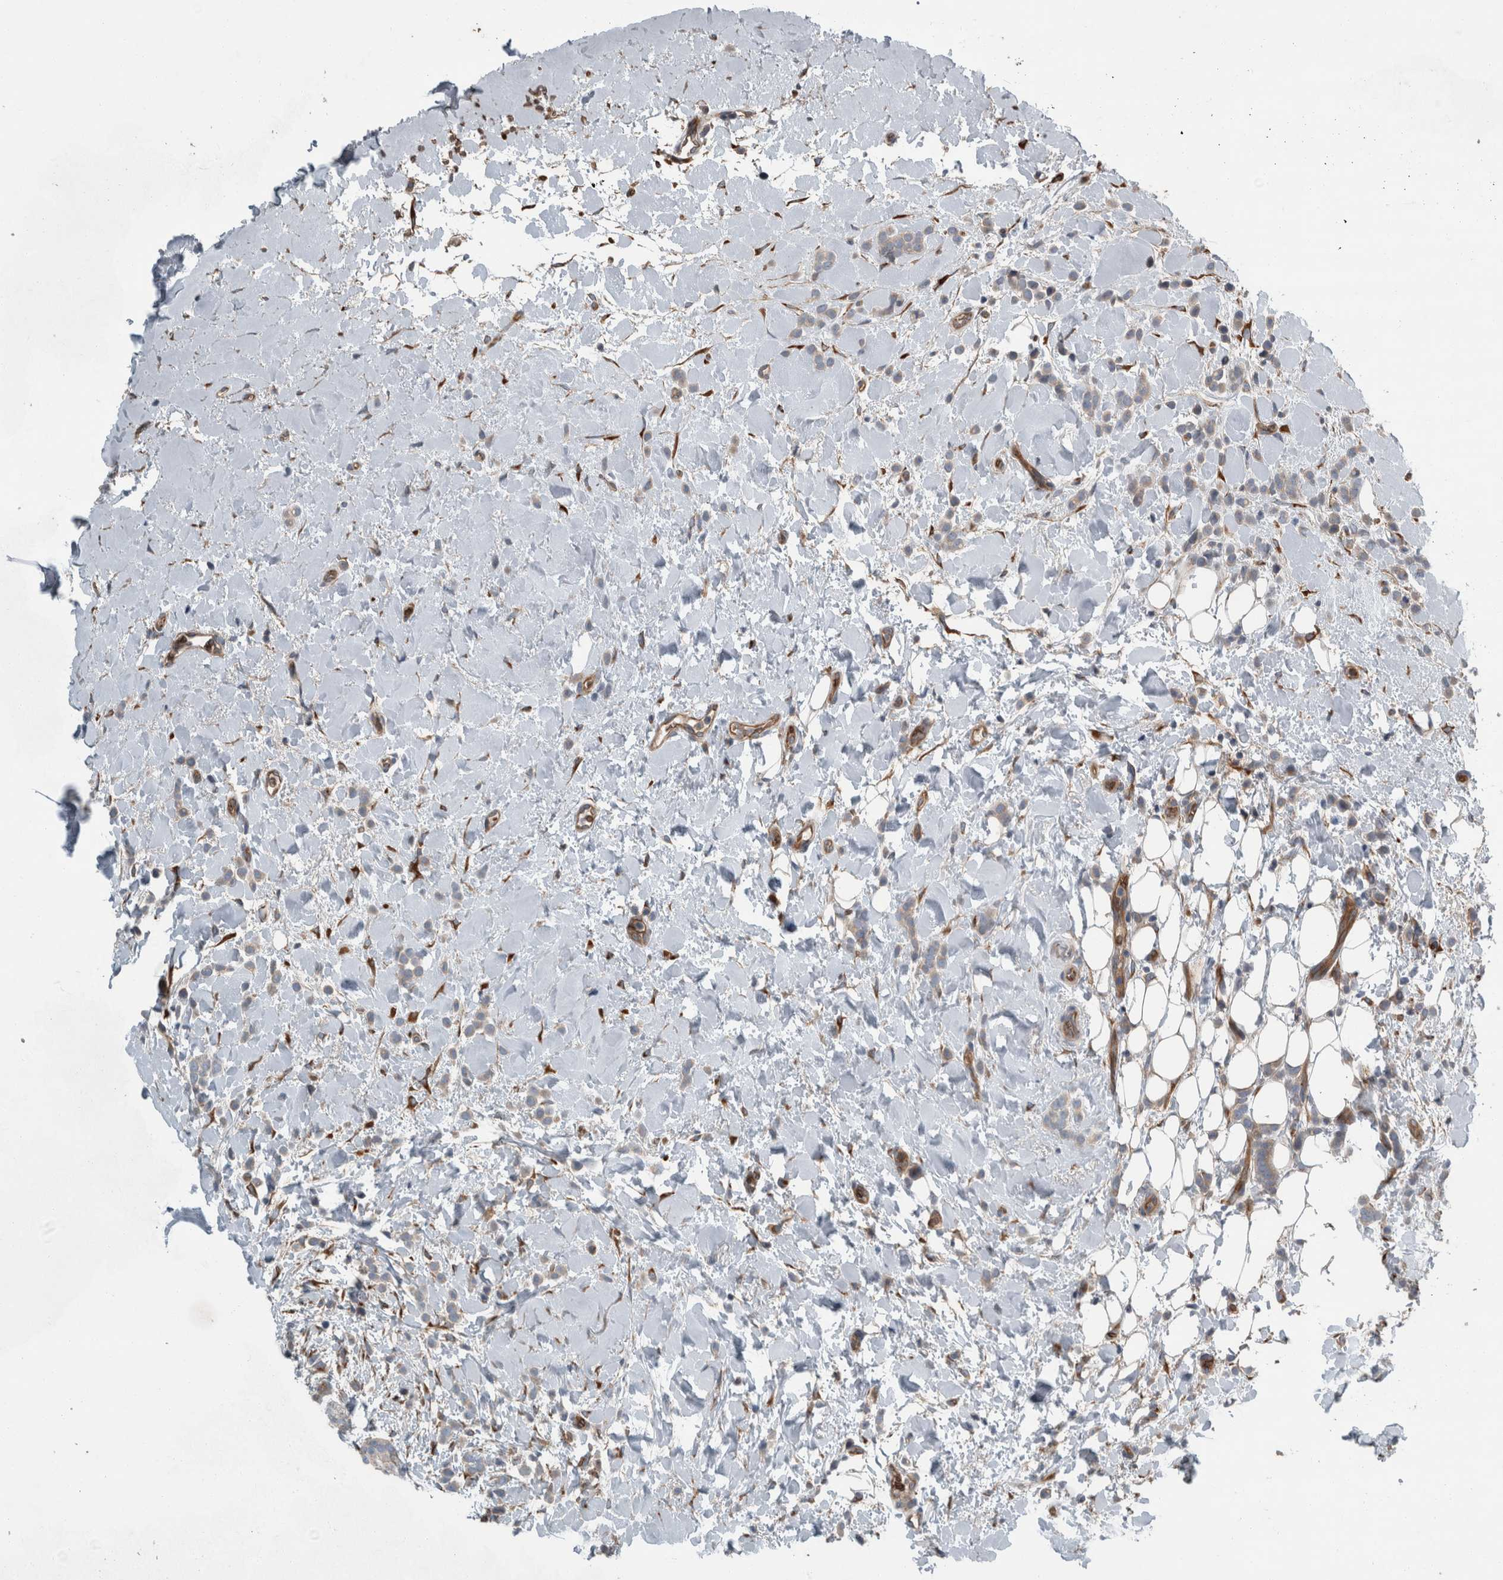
{"staining": {"intensity": "weak", "quantity": ">75%", "location": "cytoplasmic/membranous"}, "tissue": "breast cancer", "cell_type": "Tumor cells", "image_type": "cancer", "snomed": [{"axis": "morphology", "description": "Normal tissue, NOS"}, {"axis": "morphology", "description": "Lobular carcinoma"}, {"axis": "topography", "description": "Breast"}], "caption": "Lobular carcinoma (breast) was stained to show a protein in brown. There is low levels of weak cytoplasmic/membranous expression in about >75% of tumor cells.", "gene": "GLT8D2", "patient": {"sex": "female", "age": 50}}